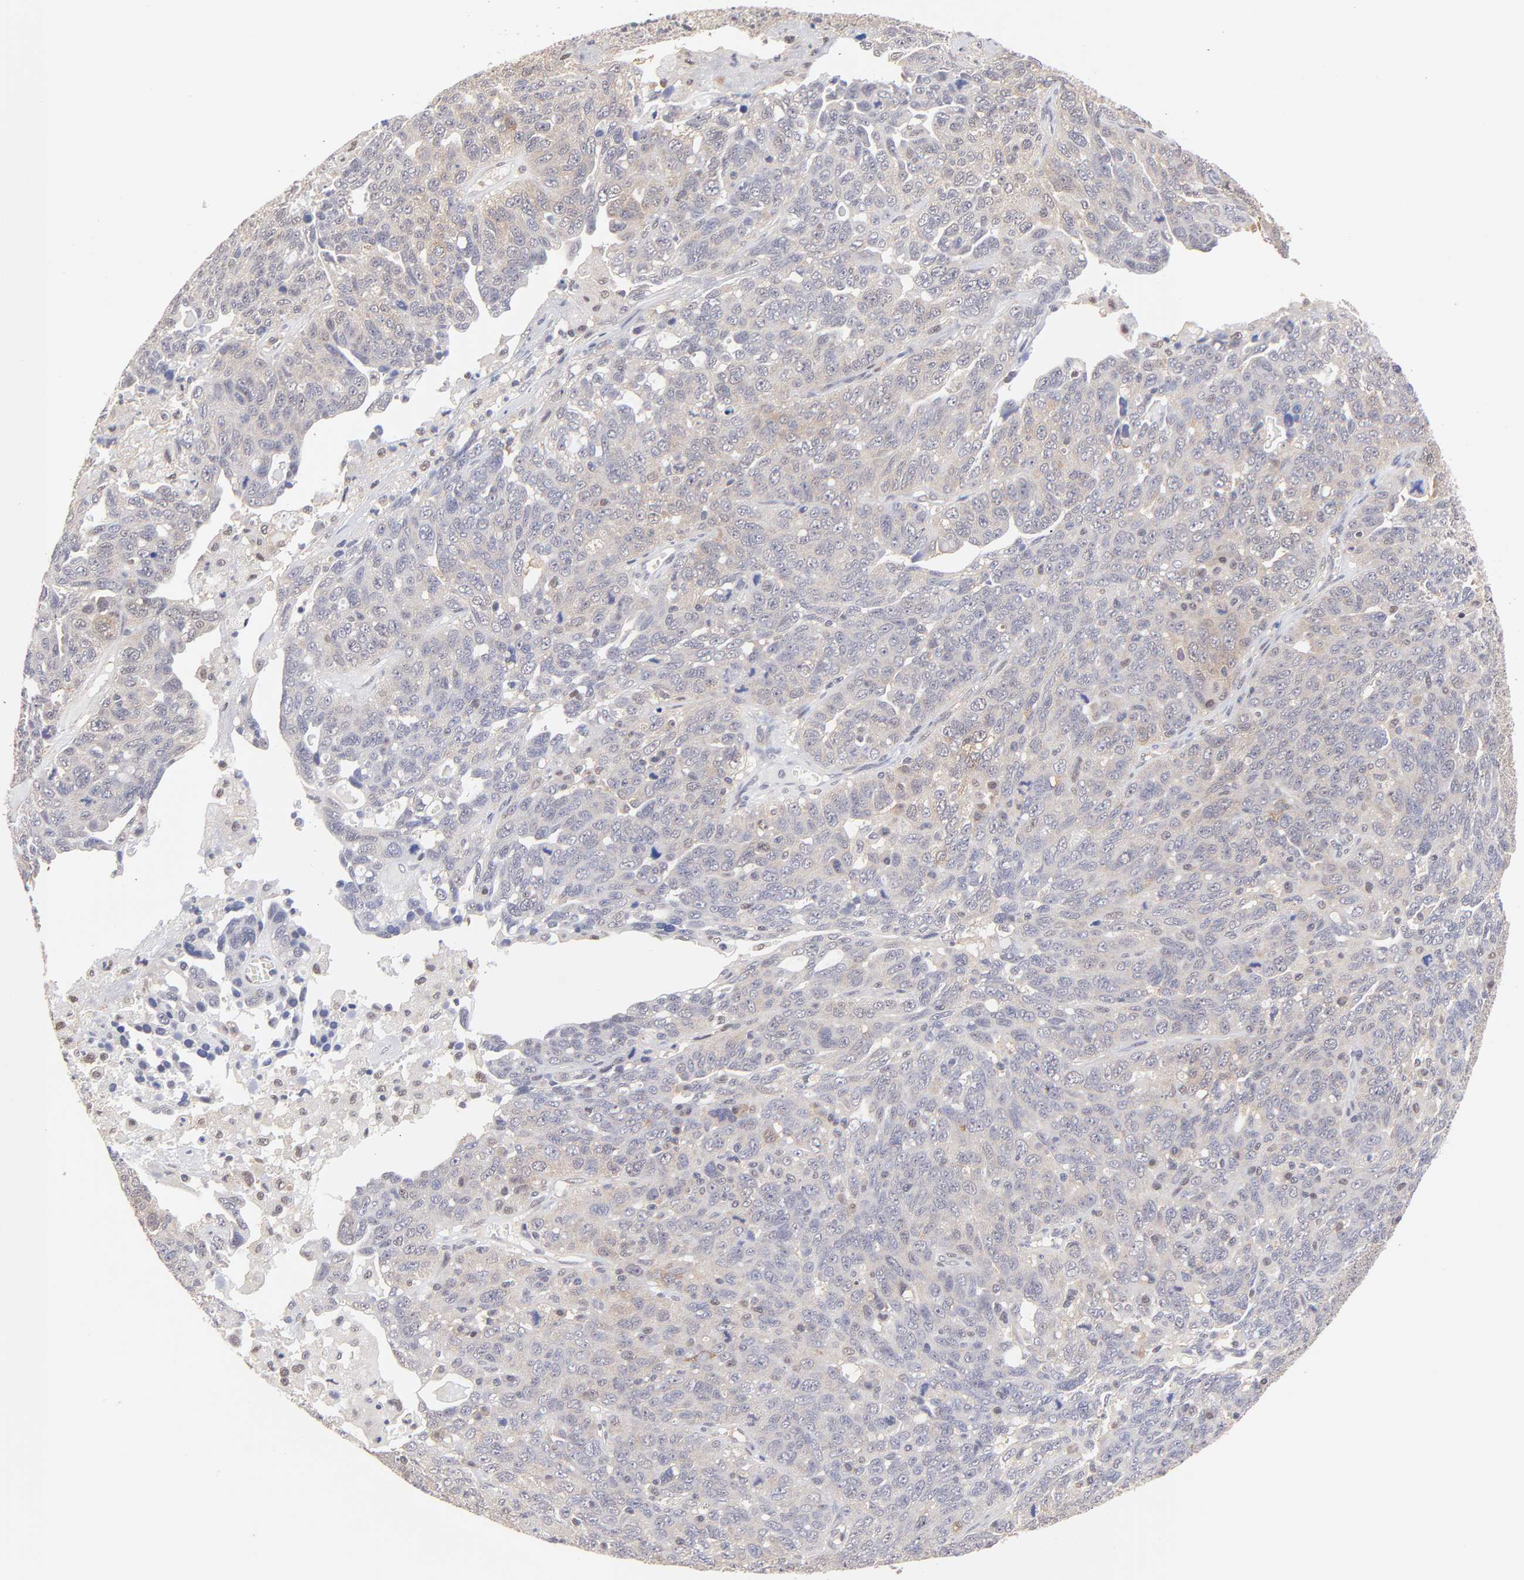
{"staining": {"intensity": "negative", "quantity": "none", "location": "none"}, "tissue": "ovarian cancer", "cell_type": "Tumor cells", "image_type": "cancer", "snomed": [{"axis": "morphology", "description": "Cystadenocarcinoma, serous, NOS"}, {"axis": "topography", "description": "Ovary"}], "caption": "Immunohistochemistry histopathology image of neoplastic tissue: human serous cystadenocarcinoma (ovarian) stained with DAB reveals no significant protein positivity in tumor cells.", "gene": "PSMC4", "patient": {"sex": "female", "age": 71}}